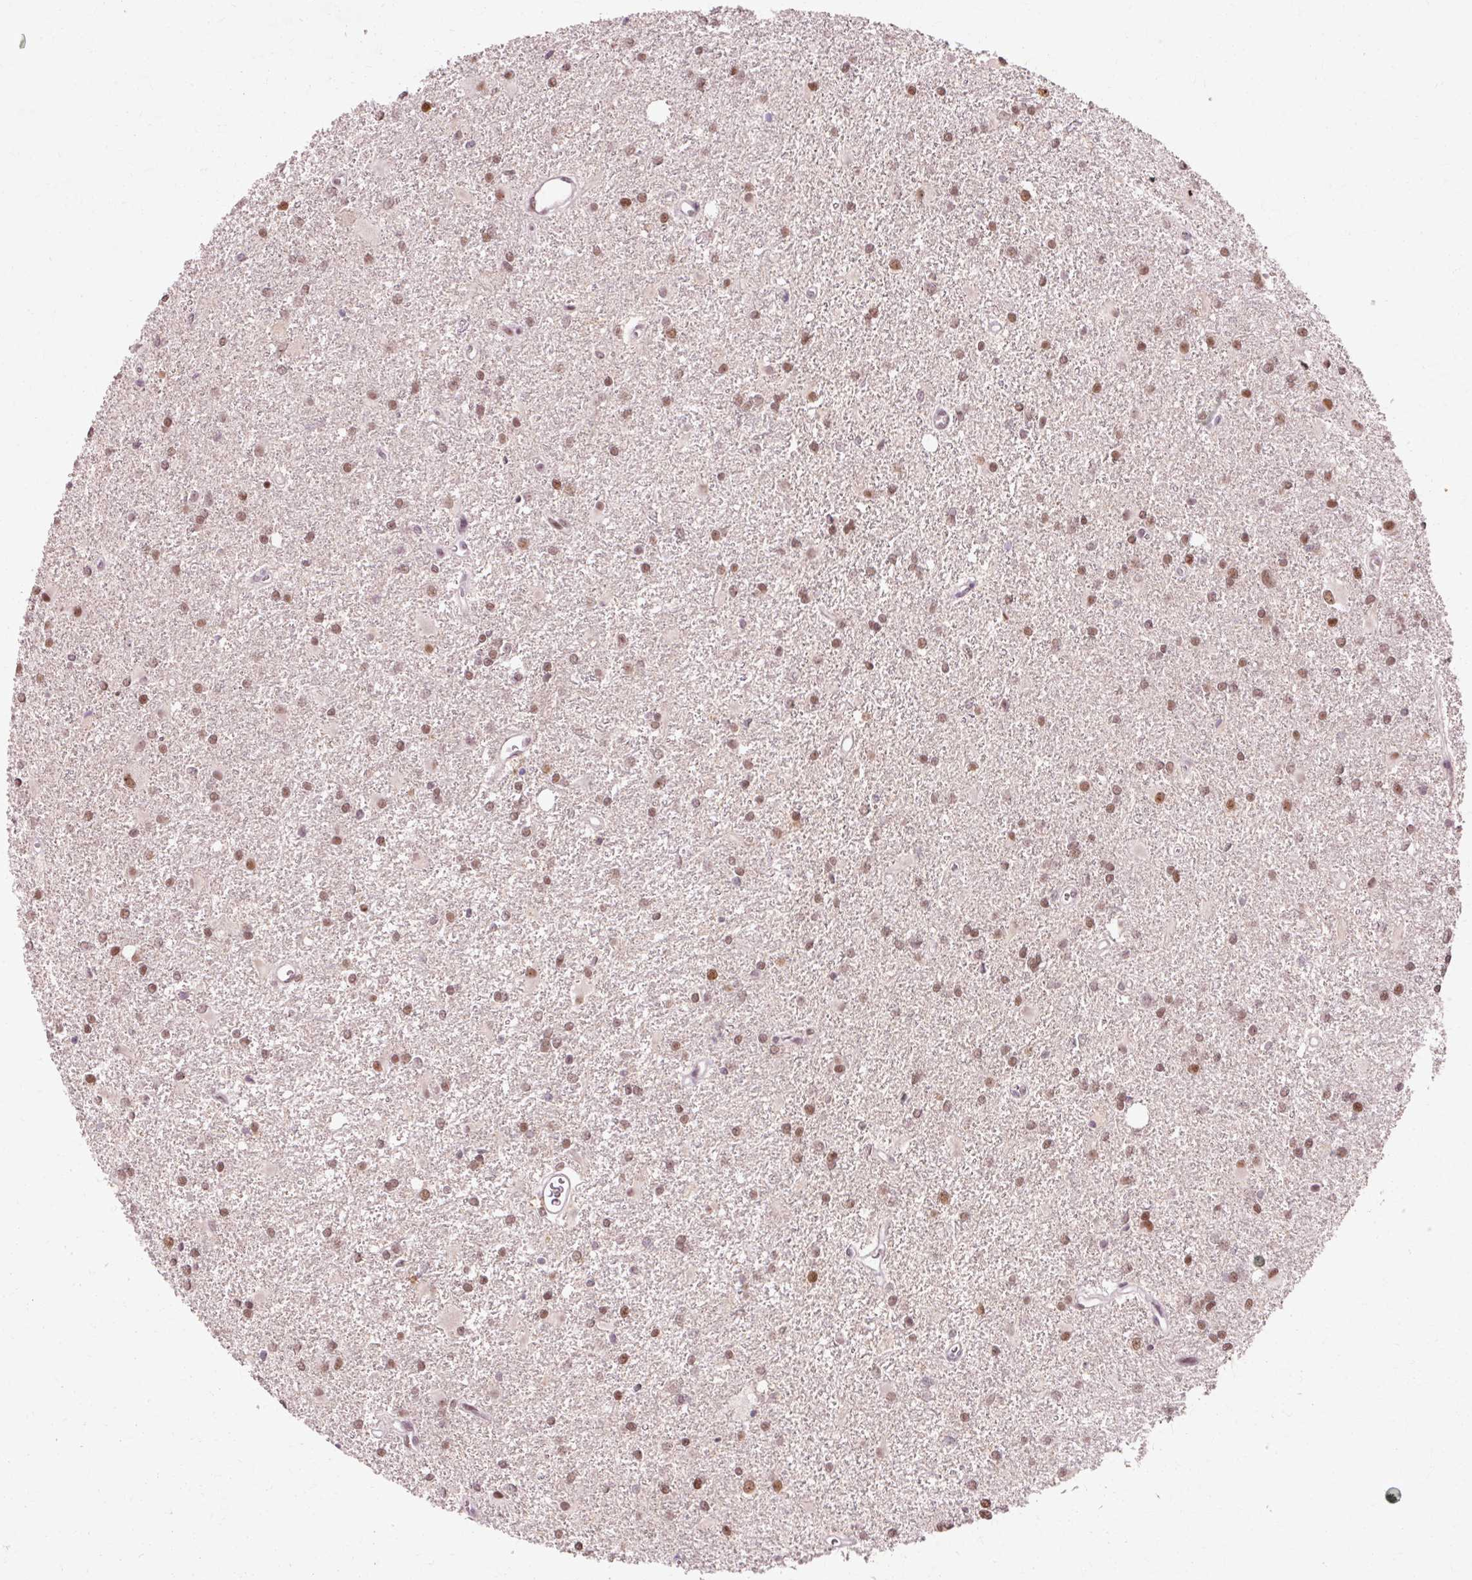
{"staining": {"intensity": "moderate", "quantity": ">75%", "location": "nuclear"}, "tissue": "glioma", "cell_type": "Tumor cells", "image_type": "cancer", "snomed": [{"axis": "morphology", "description": "Glioma, malignant, High grade"}, {"axis": "topography", "description": "Brain"}], "caption": "Immunohistochemistry (DAB (3,3'-diaminobenzidine)) staining of glioma demonstrates moderate nuclear protein staining in approximately >75% of tumor cells.", "gene": "MACROD2", "patient": {"sex": "female", "age": 50}}